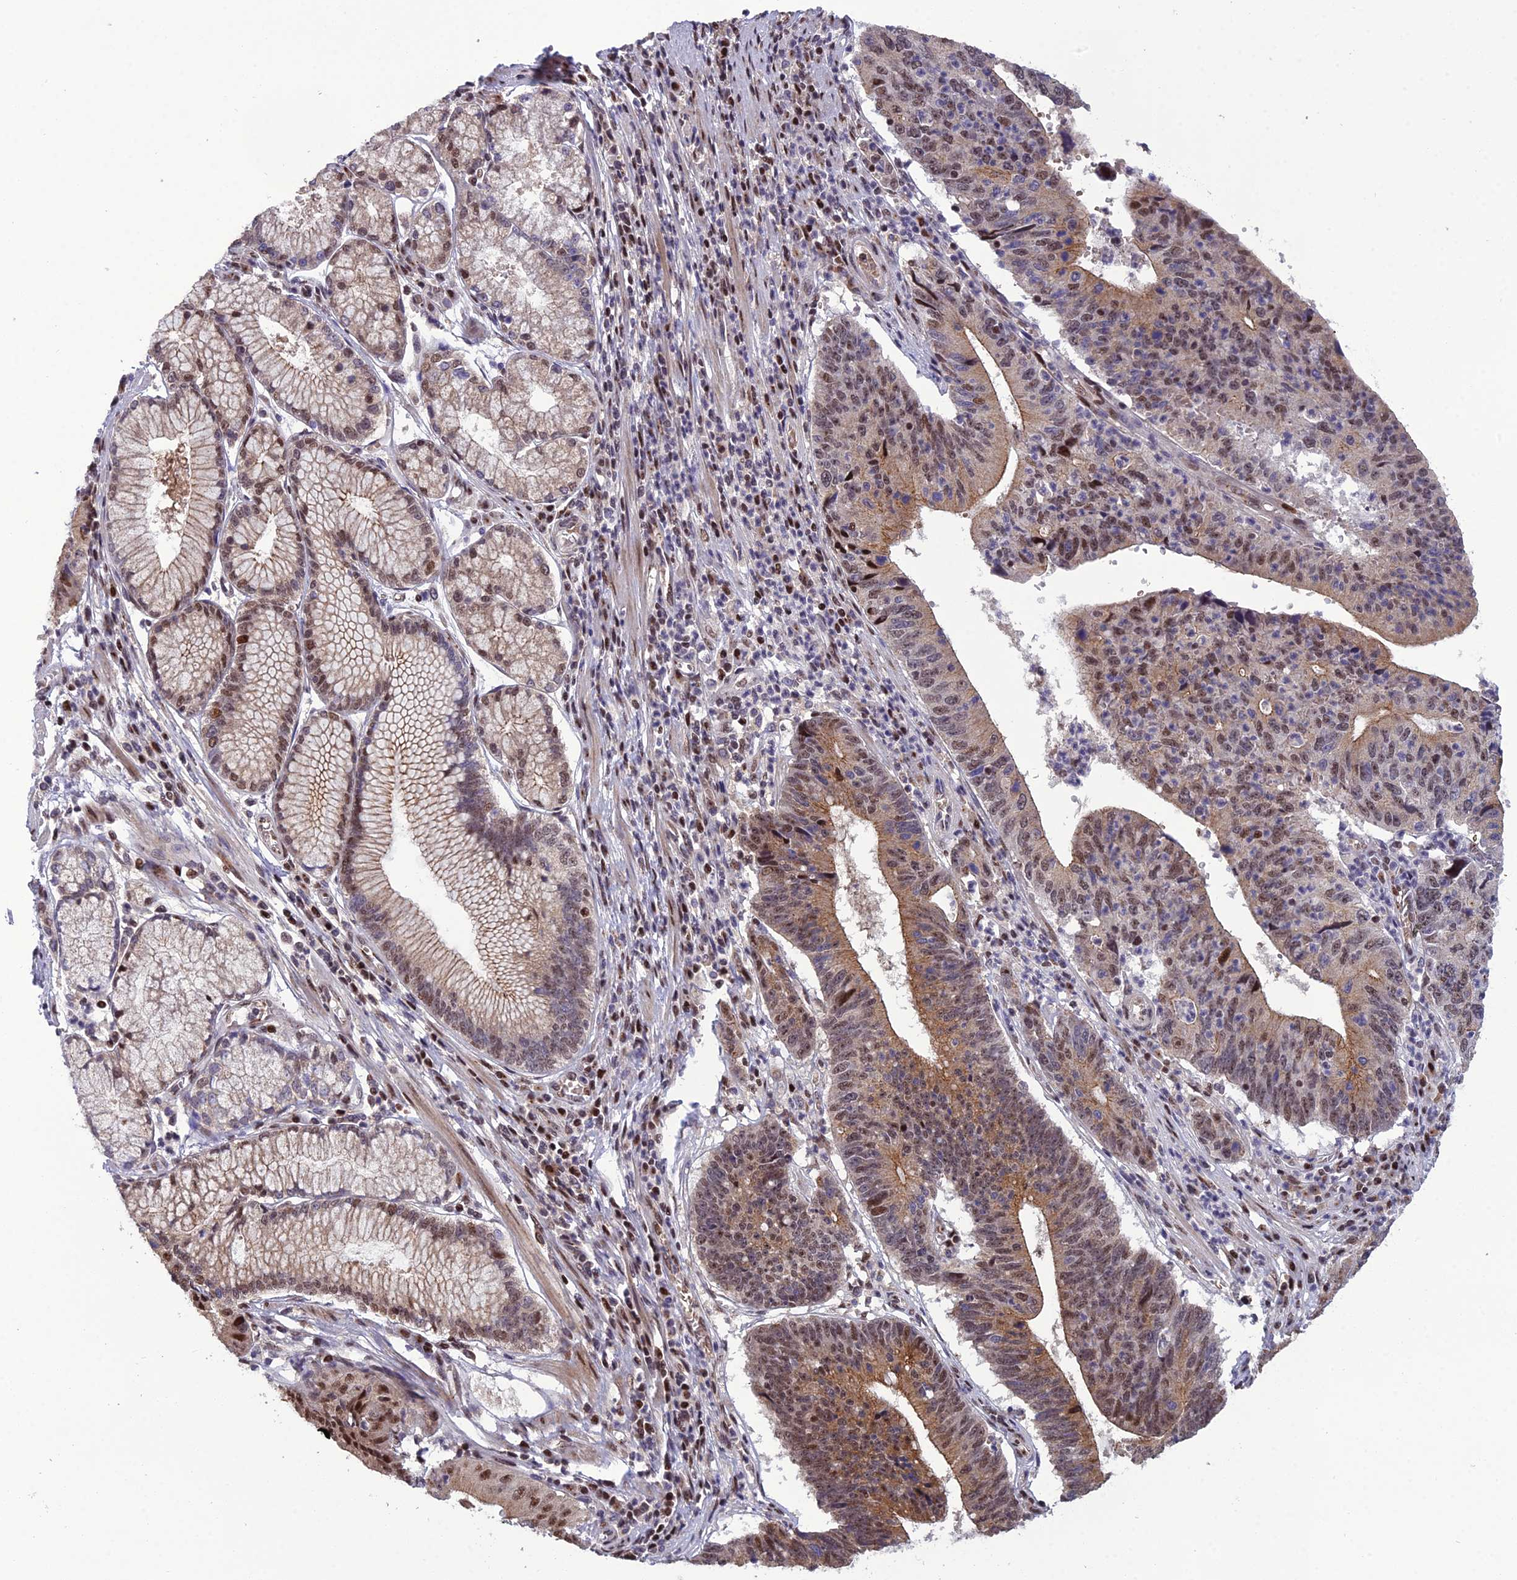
{"staining": {"intensity": "moderate", "quantity": "25%-75%", "location": "cytoplasmic/membranous,nuclear"}, "tissue": "stomach cancer", "cell_type": "Tumor cells", "image_type": "cancer", "snomed": [{"axis": "morphology", "description": "Adenocarcinoma, NOS"}, {"axis": "topography", "description": "Stomach"}], "caption": "Immunohistochemistry of adenocarcinoma (stomach) exhibits medium levels of moderate cytoplasmic/membranous and nuclear expression in about 25%-75% of tumor cells.", "gene": "ARL2", "patient": {"sex": "male", "age": 59}}